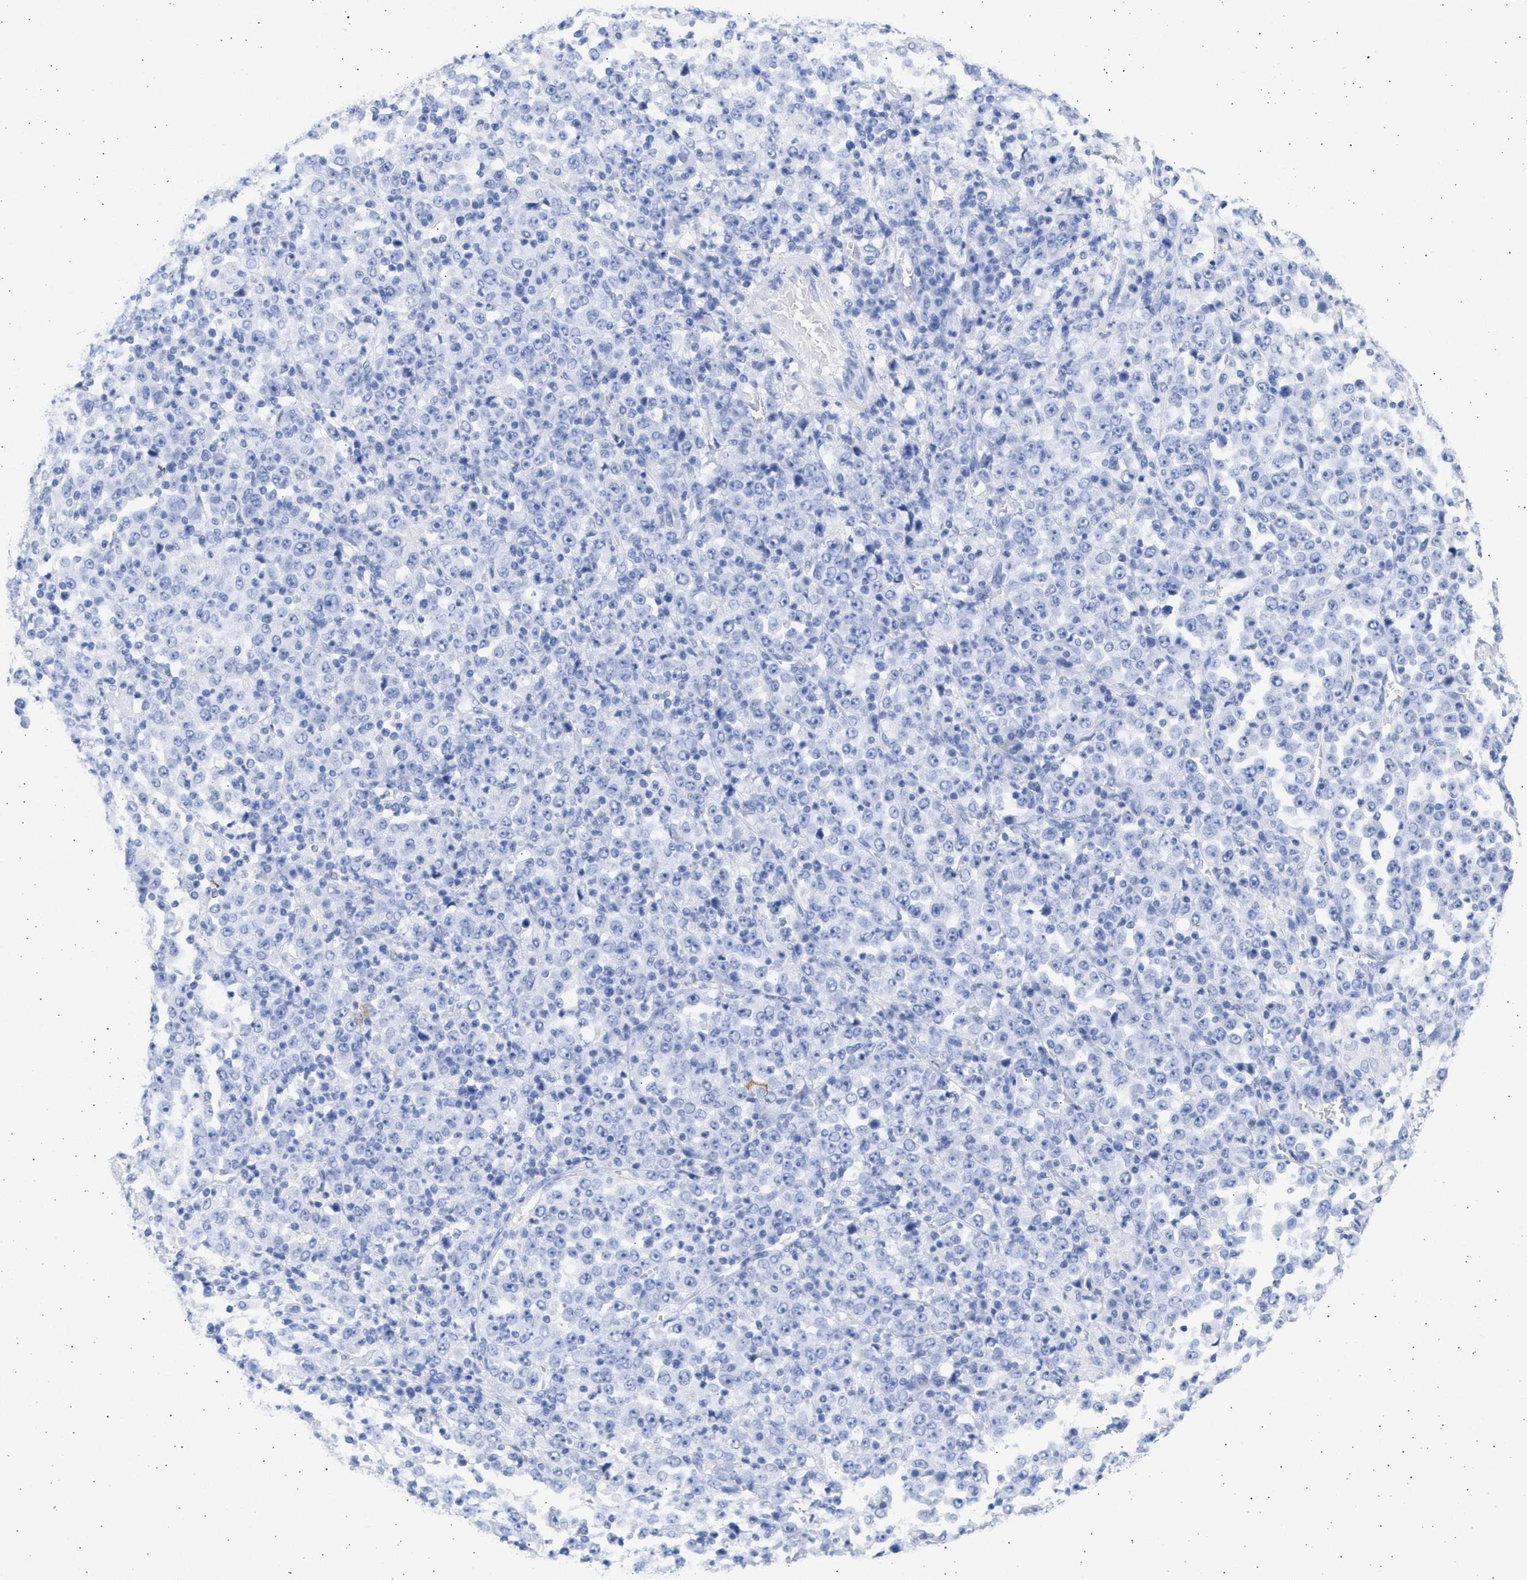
{"staining": {"intensity": "negative", "quantity": "none", "location": "none"}, "tissue": "stomach cancer", "cell_type": "Tumor cells", "image_type": "cancer", "snomed": [{"axis": "morphology", "description": "Normal tissue, NOS"}, {"axis": "morphology", "description": "Adenocarcinoma, NOS"}, {"axis": "topography", "description": "Stomach, upper"}, {"axis": "topography", "description": "Stomach"}], "caption": "Human adenocarcinoma (stomach) stained for a protein using immunohistochemistry (IHC) reveals no positivity in tumor cells.", "gene": "ALDOC", "patient": {"sex": "male", "age": 59}}